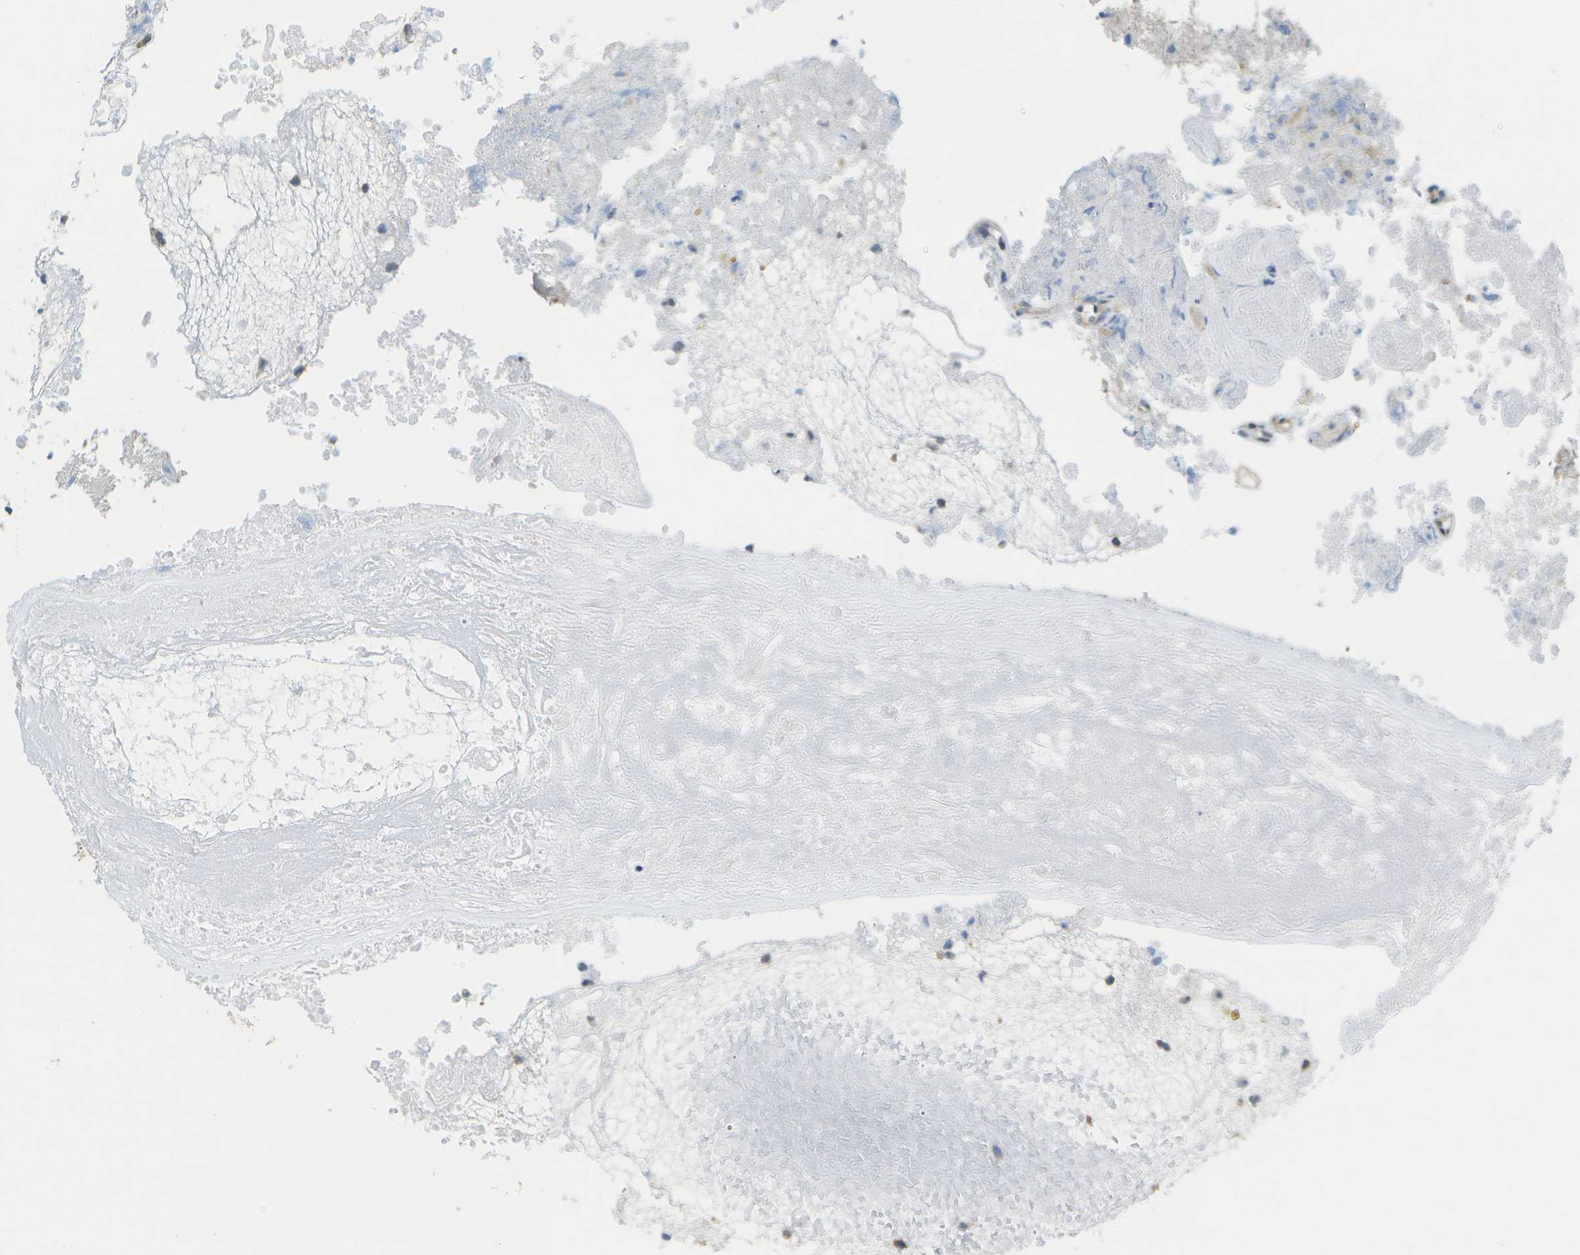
{"staining": {"intensity": "negative", "quantity": "none", "location": "none"}, "tissue": "glioma", "cell_type": "Tumor cells", "image_type": "cancer", "snomed": [{"axis": "morphology", "description": "Glioma, malignant, High grade"}, {"axis": "topography", "description": "Brain"}], "caption": "A photomicrograph of human glioma is negative for staining in tumor cells. (DAB (3,3'-diaminobenzidine) immunohistochemistry, high magnification).", "gene": "RCSD1", "patient": {"sex": "female", "age": 59}}